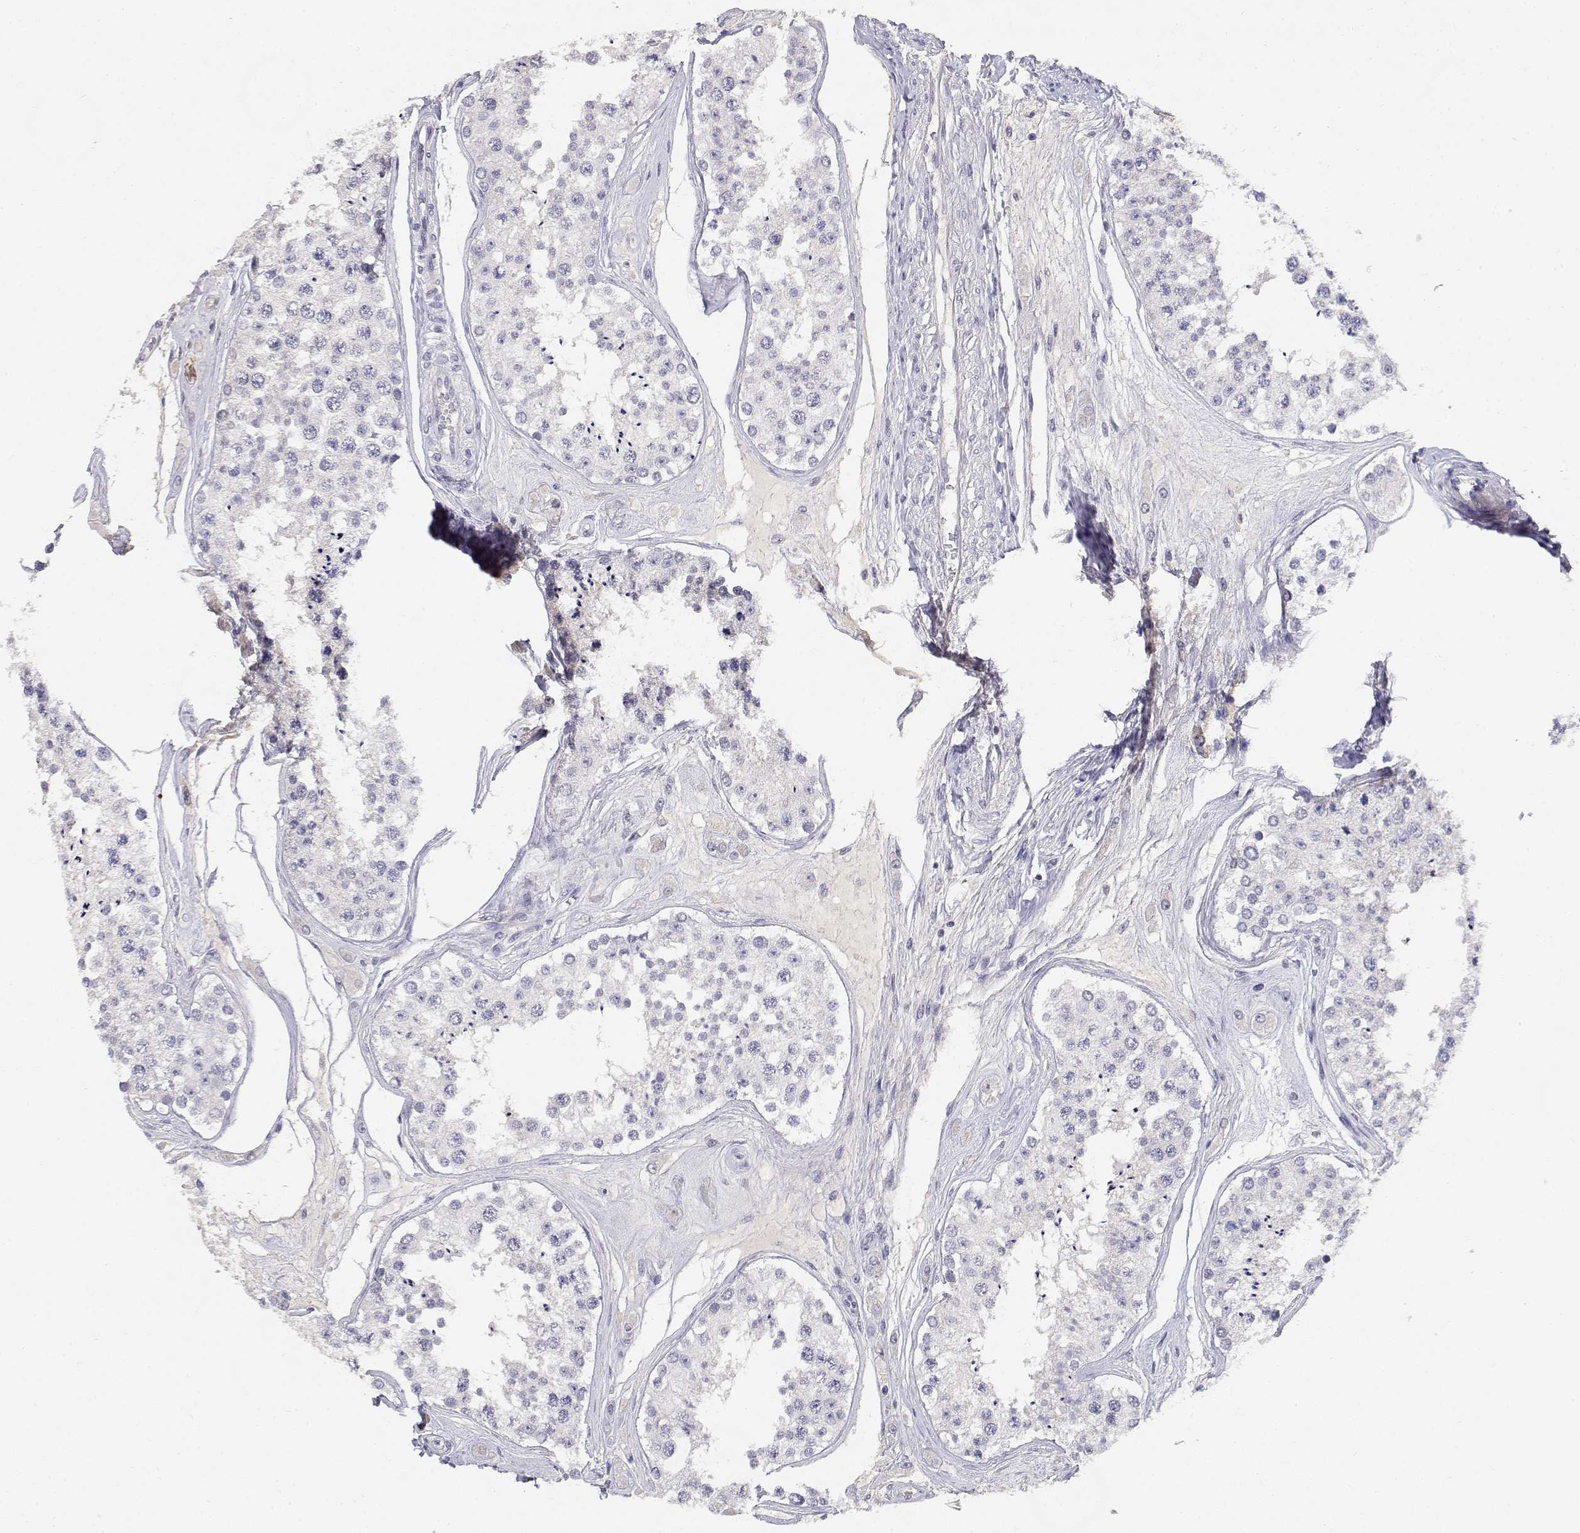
{"staining": {"intensity": "negative", "quantity": "none", "location": "none"}, "tissue": "testis", "cell_type": "Cells in seminiferous ducts", "image_type": "normal", "snomed": [{"axis": "morphology", "description": "Normal tissue, NOS"}, {"axis": "topography", "description": "Testis"}], "caption": "Testis stained for a protein using immunohistochemistry exhibits no staining cells in seminiferous ducts.", "gene": "ADA", "patient": {"sex": "male", "age": 25}}